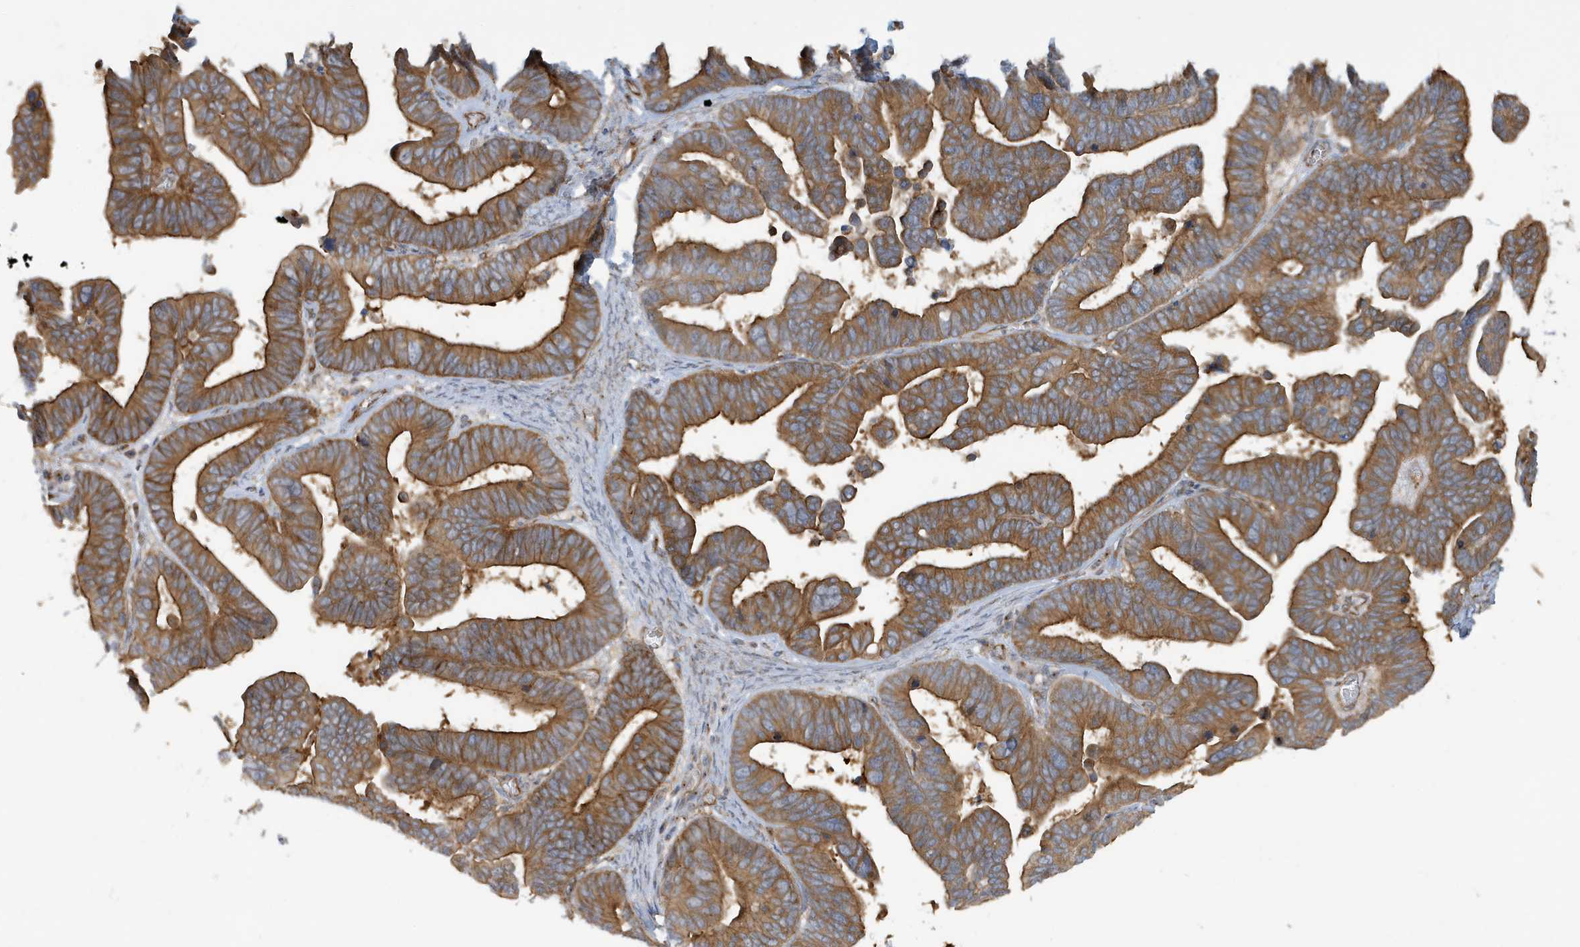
{"staining": {"intensity": "moderate", "quantity": ">75%", "location": "cytoplasmic/membranous"}, "tissue": "ovarian cancer", "cell_type": "Tumor cells", "image_type": "cancer", "snomed": [{"axis": "morphology", "description": "Cystadenocarcinoma, serous, NOS"}, {"axis": "topography", "description": "Ovary"}], "caption": "Moderate cytoplasmic/membranous protein positivity is identified in about >75% of tumor cells in serous cystadenocarcinoma (ovarian). (Stains: DAB (3,3'-diaminobenzidine) in brown, nuclei in blue, Microscopy: brightfield microscopy at high magnification).", "gene": "ATP23", "patient": {"sex": "female", "age": 56}}